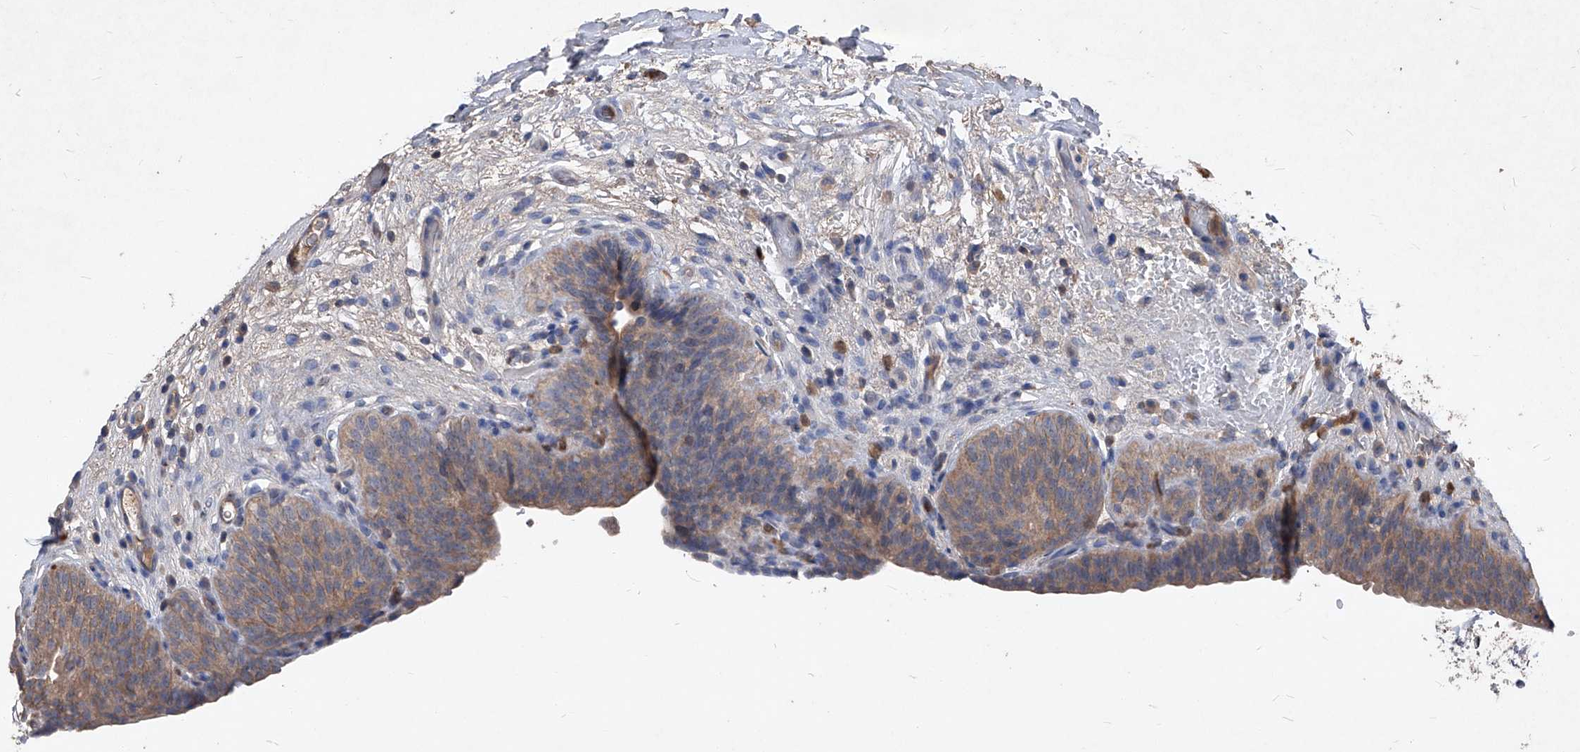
{"staining": {"intensity": "moderate", "quantity": ">75%", "location": "cytoplasmic/membranous"}, "tissue": "urinary bladder", "cell_type": "Urothelial cells", "image_type": "normal", "snomed": [{"axis": "morphology", "description": "Normal tissue, NOS"}, {"axis": "topography", "description": "Urinary bladder"}], "caption": "Human urinary bladder stained for a protein (brown) shows moderate cytoplasmic/membranous positive expression in about >75% of urothelial cells.", "gene": "SYNGR1", "patient": {"sex": "male", "age": 83}}